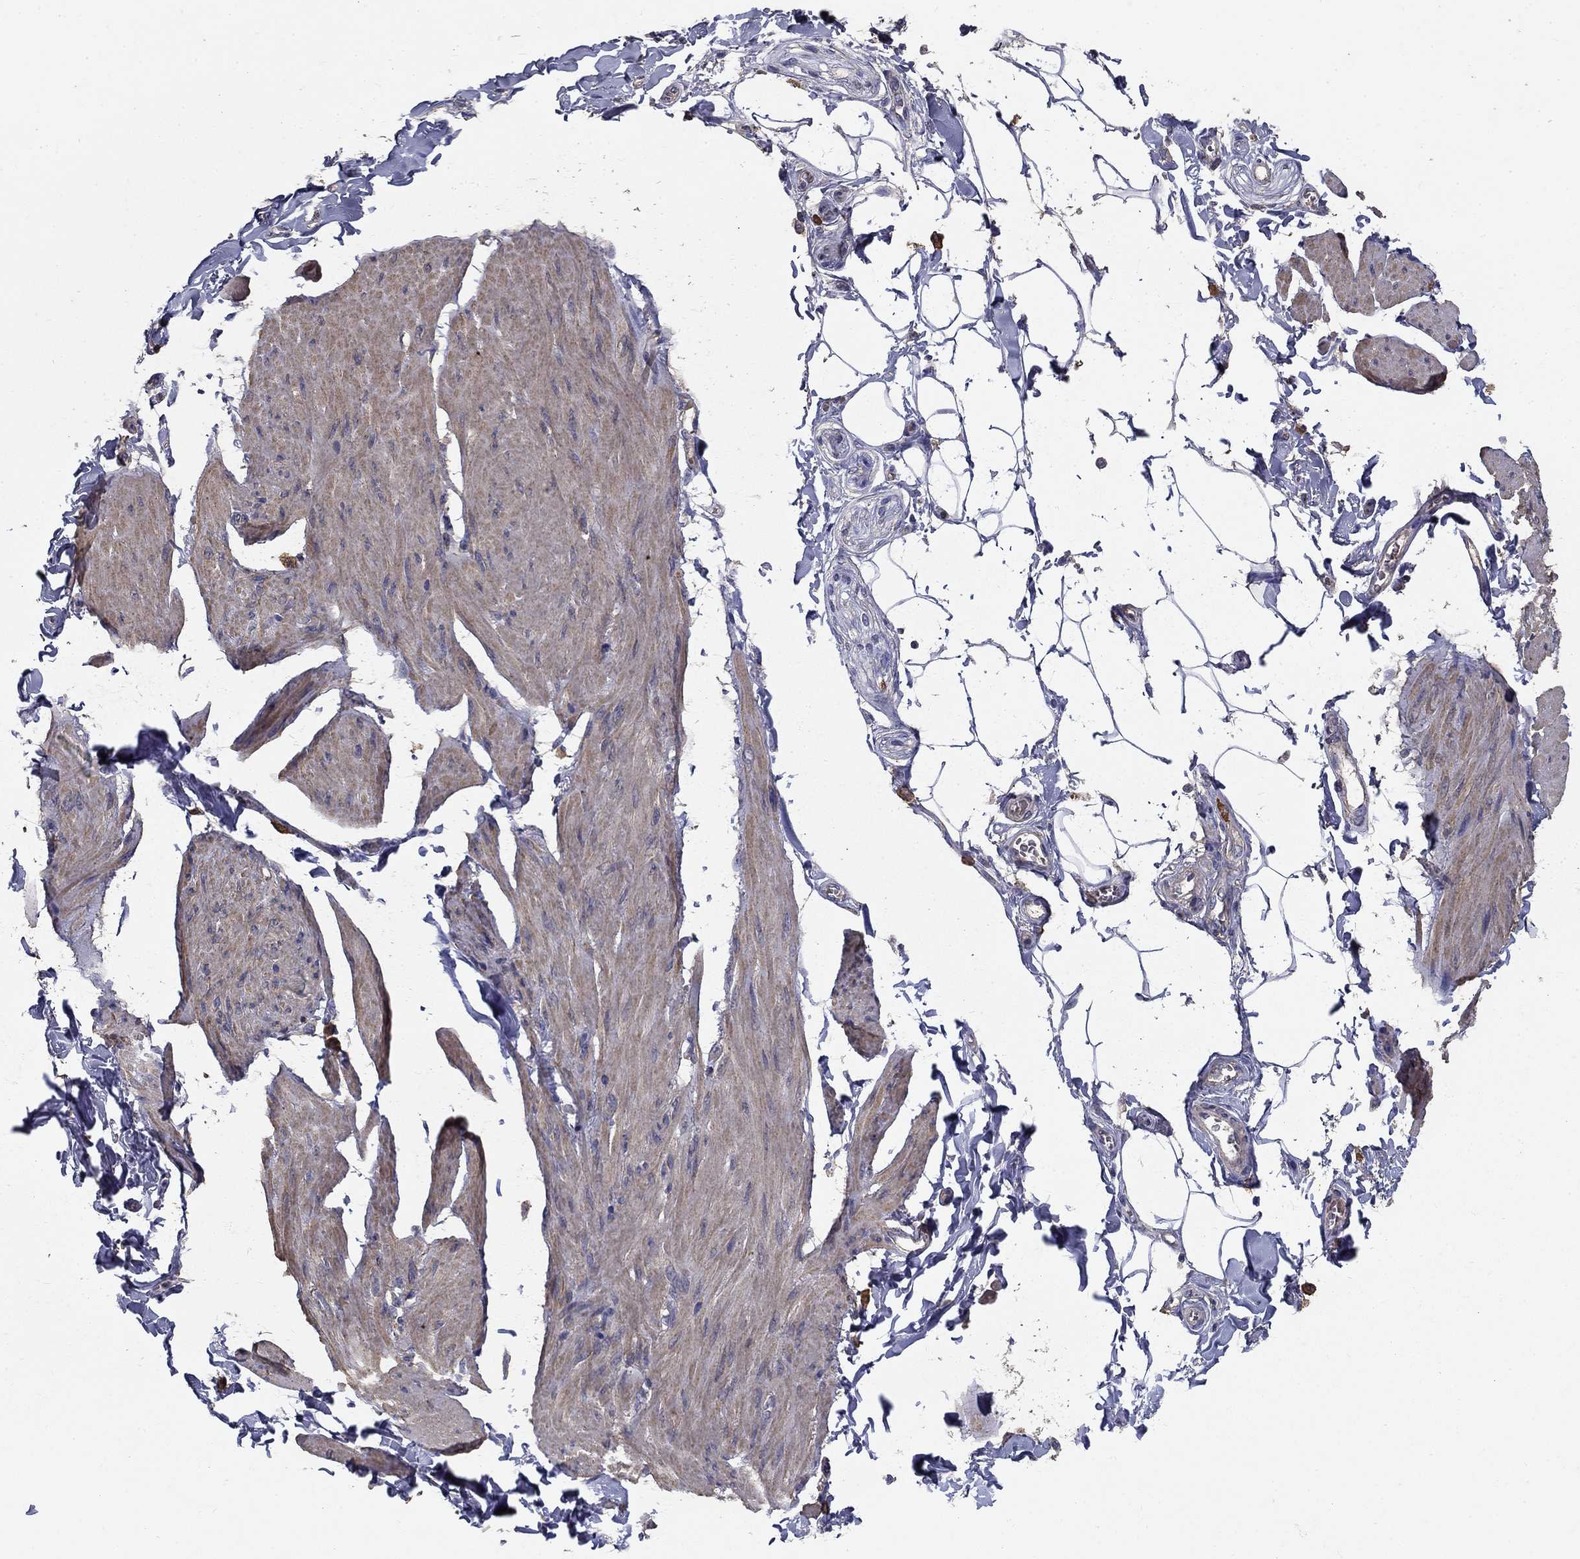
{"staining": {"intensity": "weak", "quantity": "25%-75%", "location": "cytoplasmic/membranous"}, "tissue": "smooth muscle", "cell_type": "Smooth muscle cells", "image_type": "normal", "snomed": [{"axis": "morphology", "description": "Normal tissue, NOS"}, {"axis": "topography", "description": "Adipose tissue"}, {"axis": "topography", "description": "Smooth muscle"}, {"axis": "topography", "description": "Peripheral nerve tissue"}], "caption": "Protein expression analysis of unremarkable human smooth muscle reveals weak cytoplasmic/membranous positivity in approximately 25%-75% of smooth muscle cells.", "gene": "MPP2", "patient": {"sex": "male", "age": 83}}